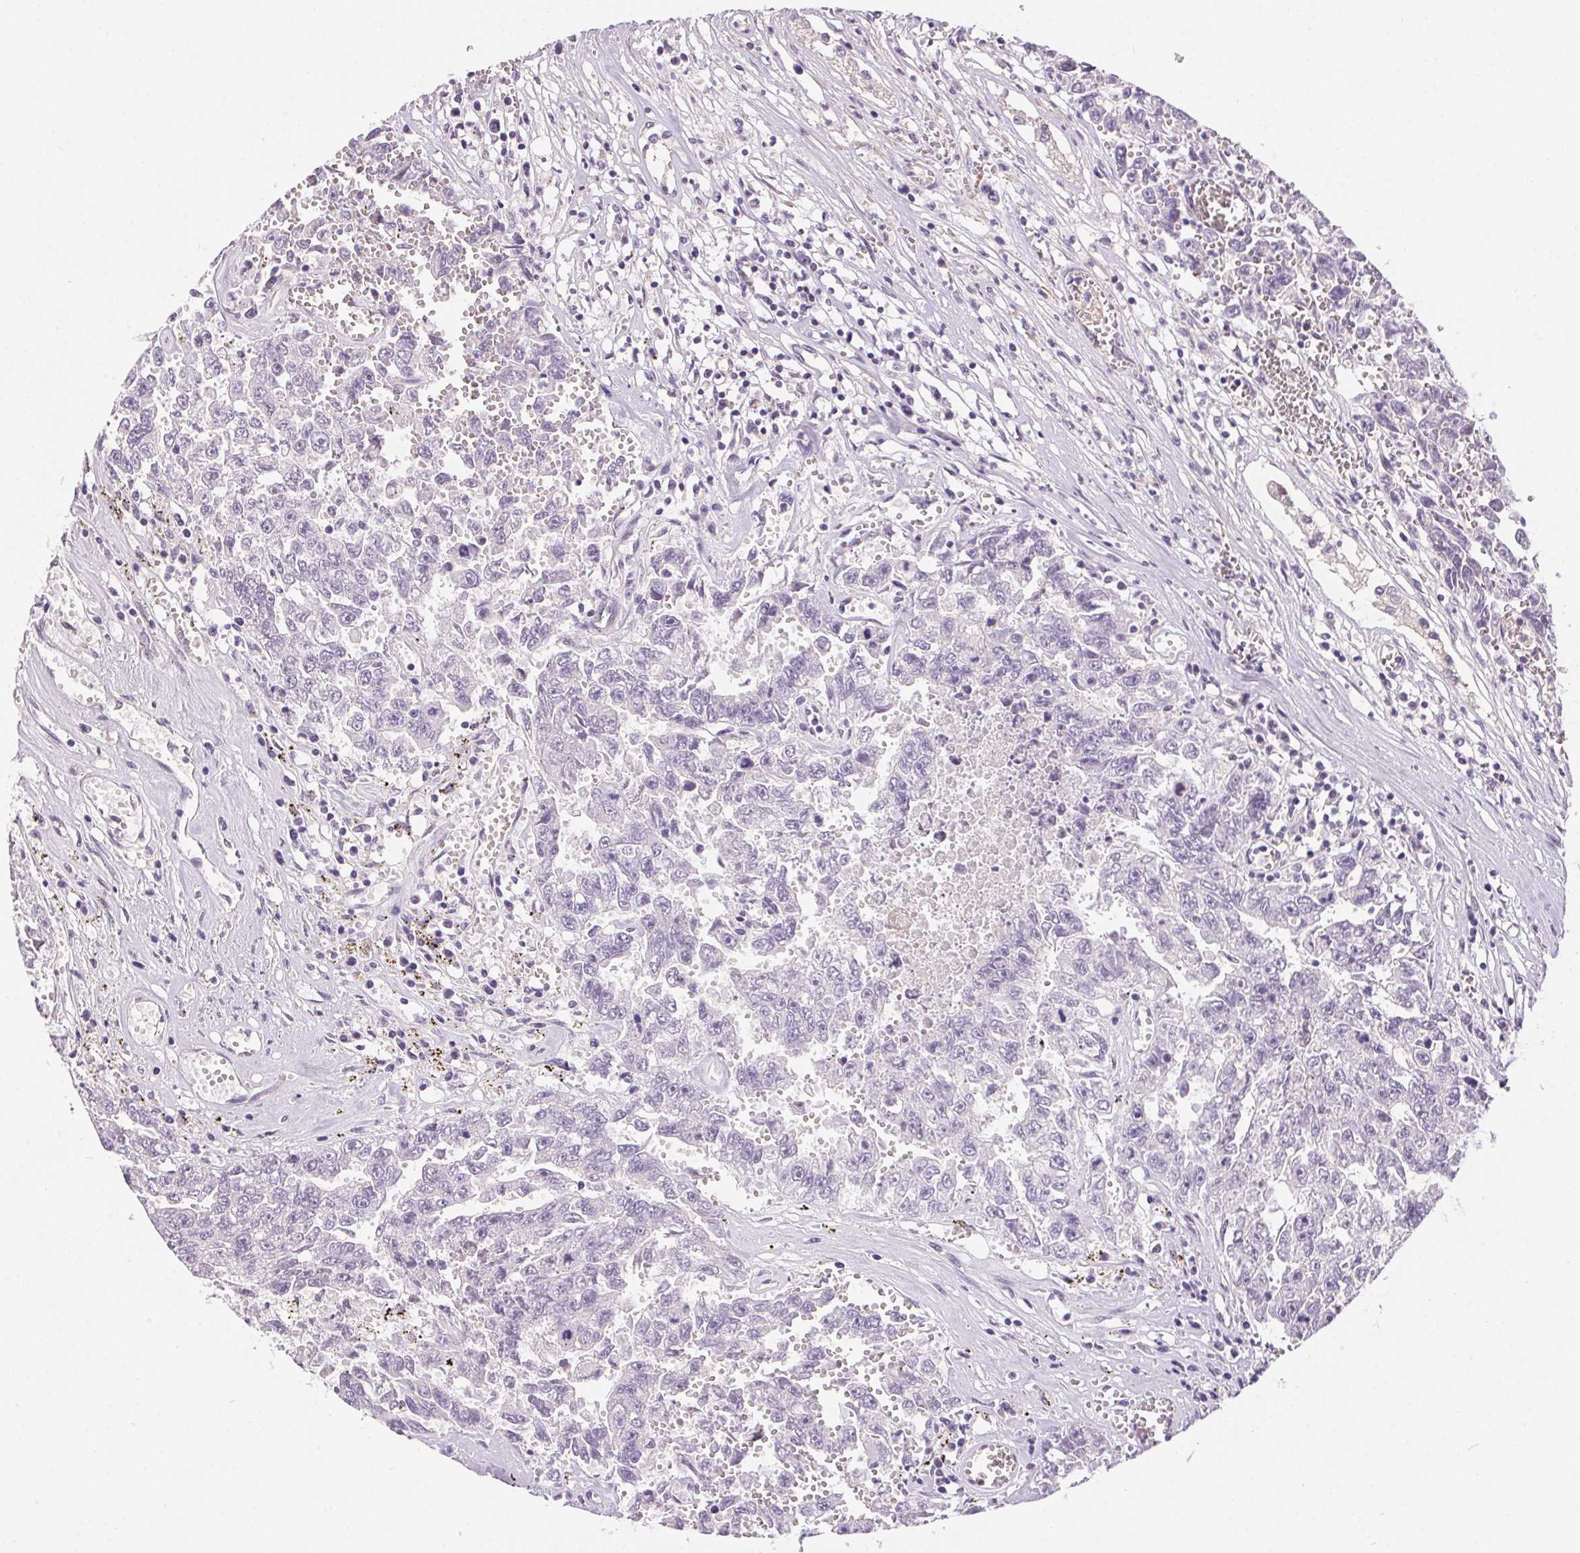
{"staining": {"intensity": "negative", "quantity": "none", "location": "none"}, "tissue": "testis cancer", "cell_type": "Tumor cells", "image_type": "cancer", "snomed": [{"axis": "morphology", "description": "Carcinoma, Embryonal, NOS"}, {"axis": "topography", "description": "Testis"}], "caption": "DAB immunohistochemical staining of testis cancer (embryonal carcinoma) demonstrates no significant positivity in tumor cells.", "gene": "UNC13B", "patient": {"sex": "male", "age": 36}}